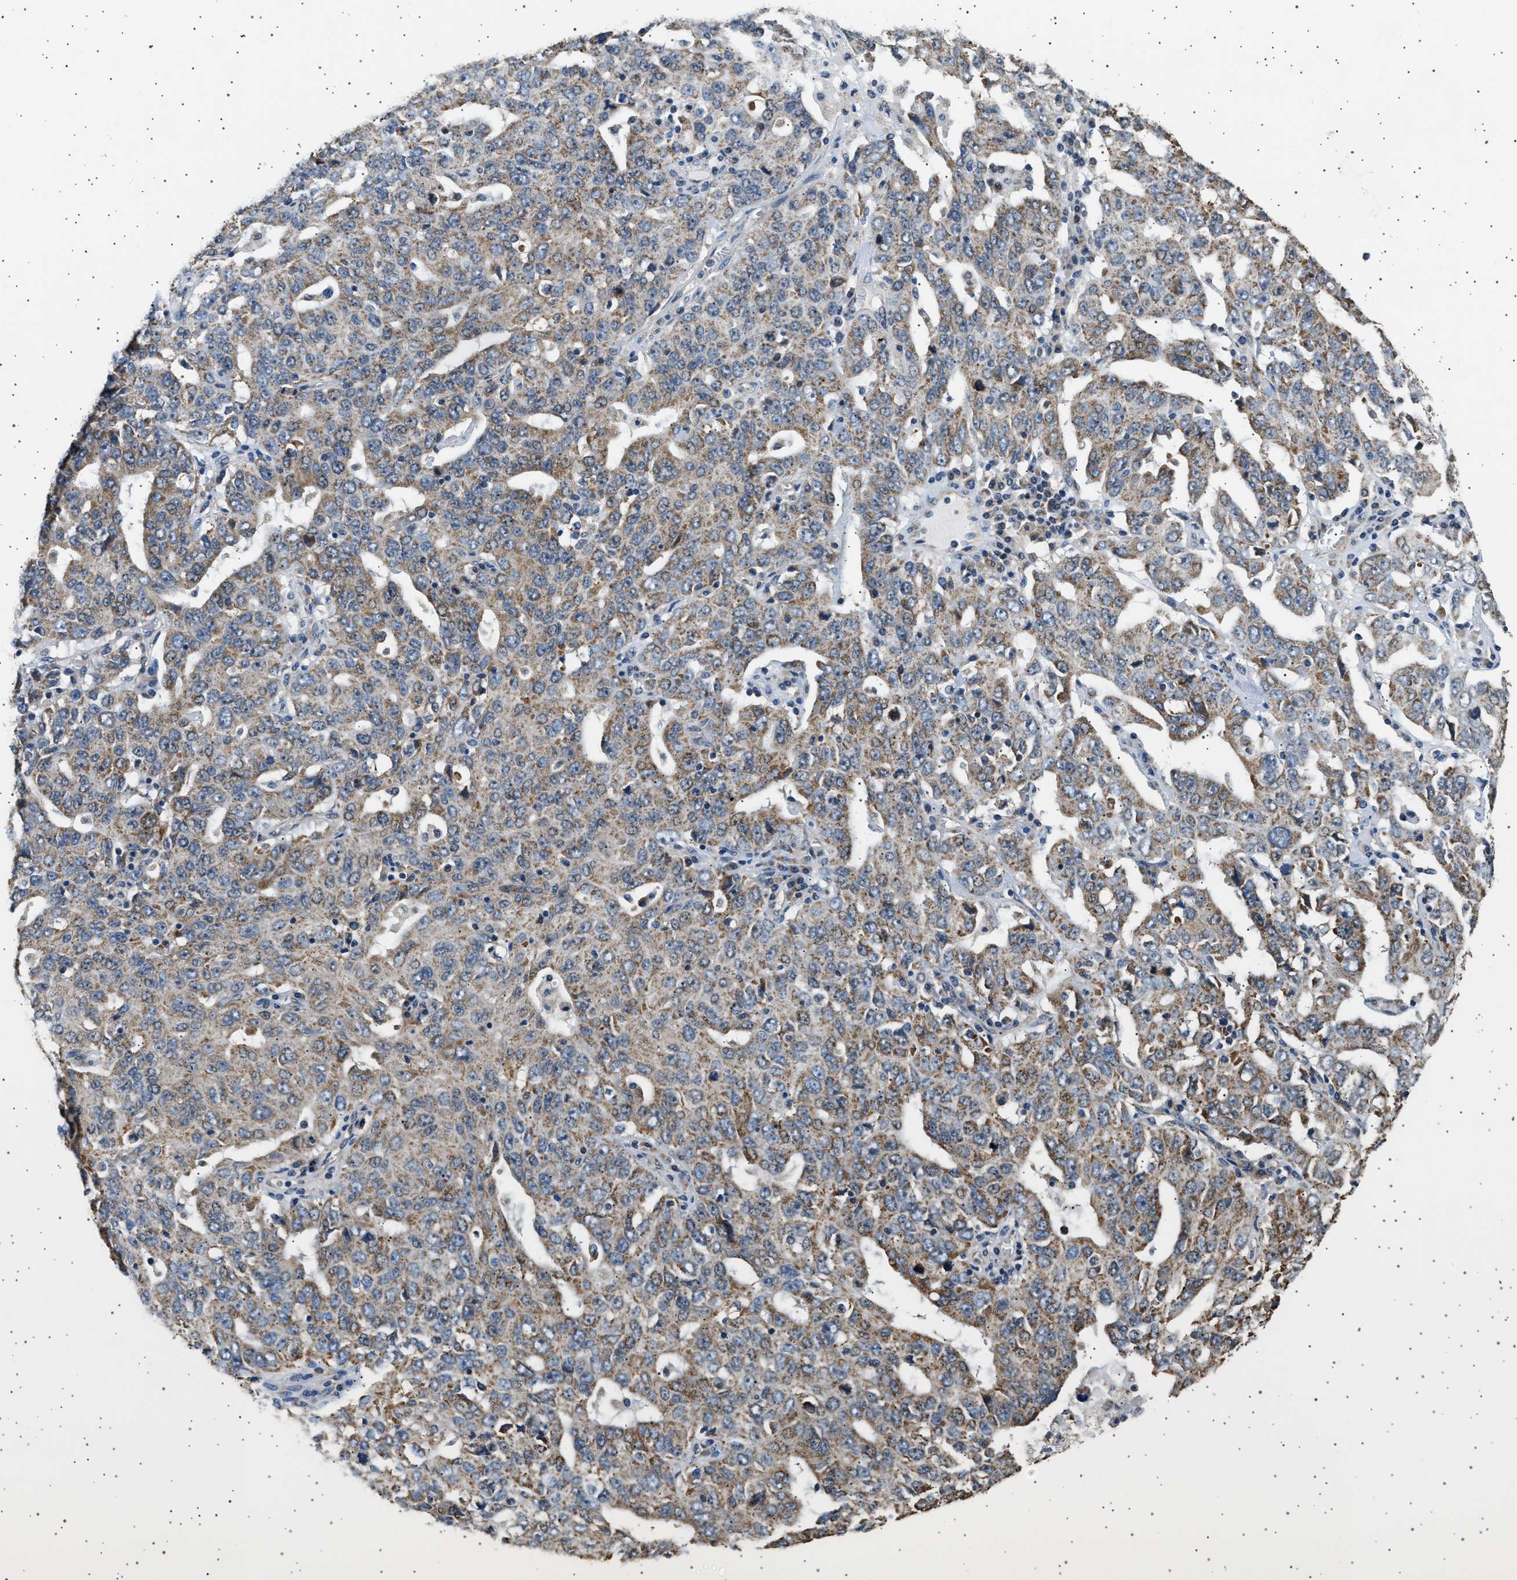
{"staining": {"intensity": "moderate", "quantity": ">75%", "location": "cytoplasmic/membranous"}, "tissue": "ovarian cancer", "cell_type": "Tumor cells", "image_type": "cancer", "snomed": [{"axis": "morphology", "description": "Carcinoma, endometroid"}, {"axis": "topography", "description": "Ovary"}], "caption": "Moderate cytoplasmic/membranous protein expression is seen in approximately >75% of tumor cells in endometroid carcinoma (ovarian).", "gene": "KCNA4", "patient": {"sex": "female", "age": 62}}